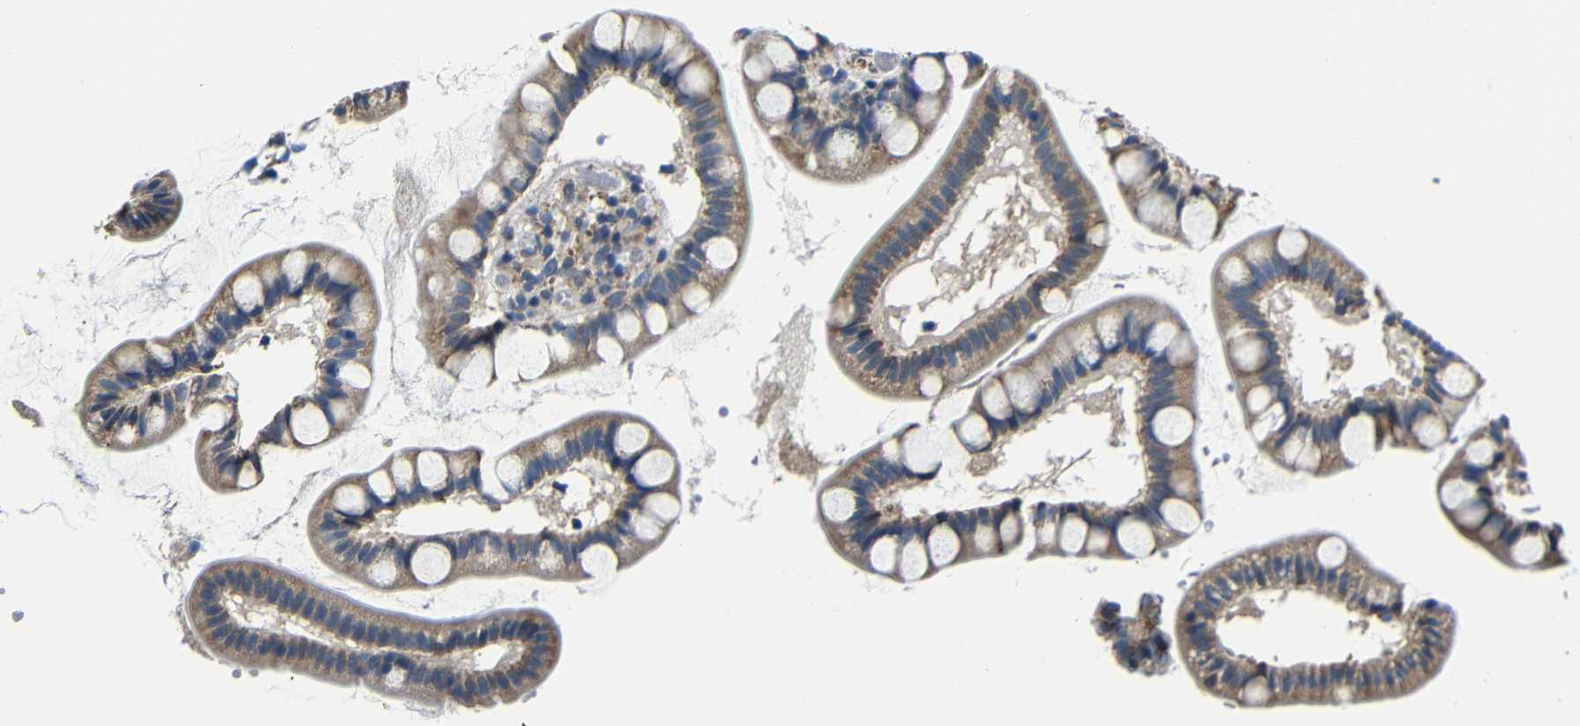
{"staining": {"intensity": "moderate", "quantity": ">75%", "location": "cytoplasmic/membranous"}, "tissue": "small intestine", "cell_type": "Glandular cells", "image_type": "normal", "snomed": [{"axis": "morphology", "description": "Normal tissue, NOS"}, {"axis": "topography", "description": "Small intestine"}], "caption": "The histopathology image reveals immunohistochemical staining of unremarkable small intestine. There is moderate cytoplasmic/membranous staining is appreciated in about >75% of glandular cells.", "gene": "FKBP14", "patient": {"sex": "female", "age": 84}}